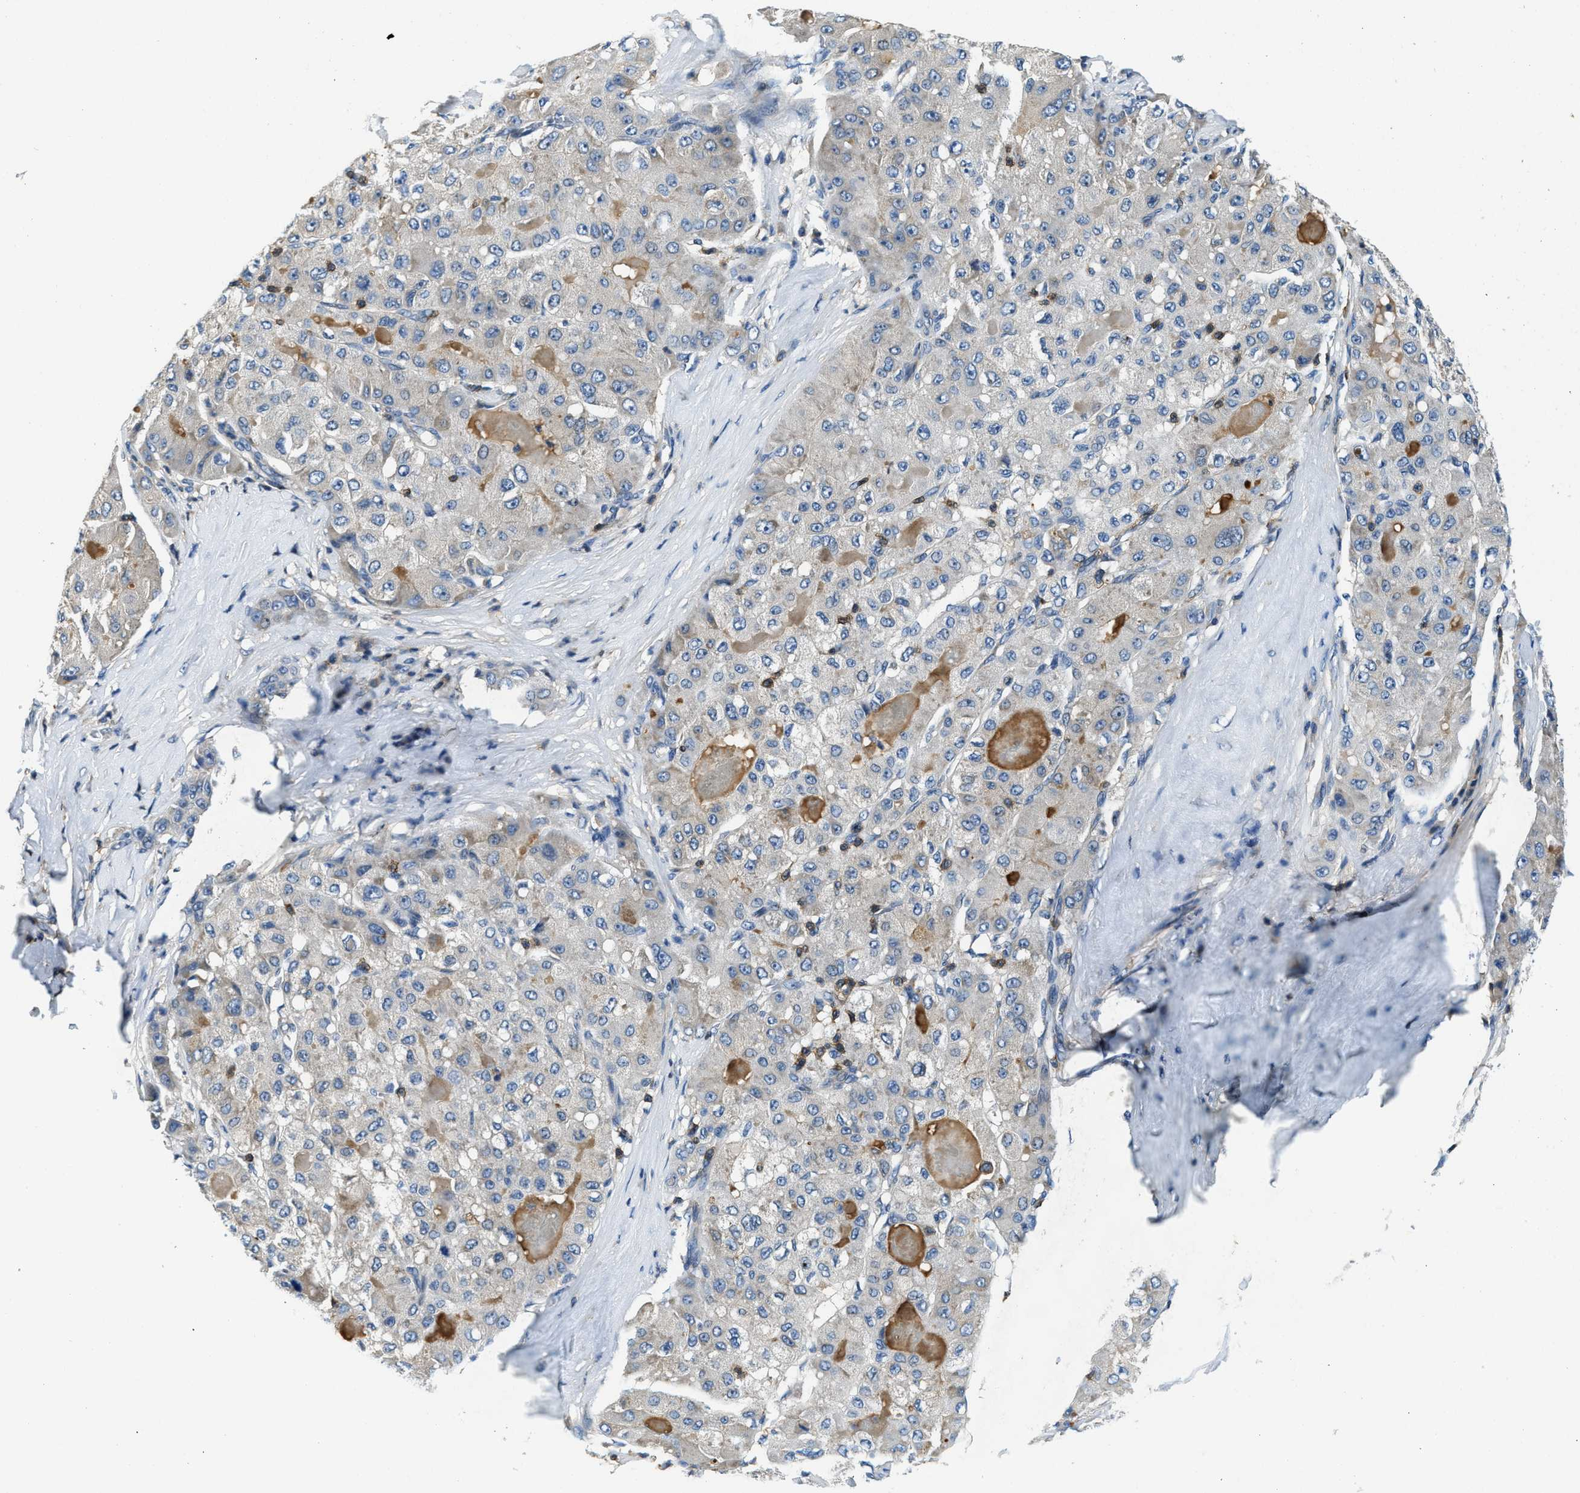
{"staining": {"intensity": "negative", "quantity": "none", "location": "none"}, "tissue": "liver cancer", "cell_type": "Tumor cells", "image_type": "cancer", "snomed": [{"axis": "morphology", "description": "Carcinoma, Hepatocellular, NOS"}, {"axis": "topography", "description": "Liver"}], "caption": "An image of hepatocellular carcinoma (liver) stained for a protein shows no brown staining in tumor cells.", "gene": "MYO1G", "patient": {"sex": "male", "age": 80}}